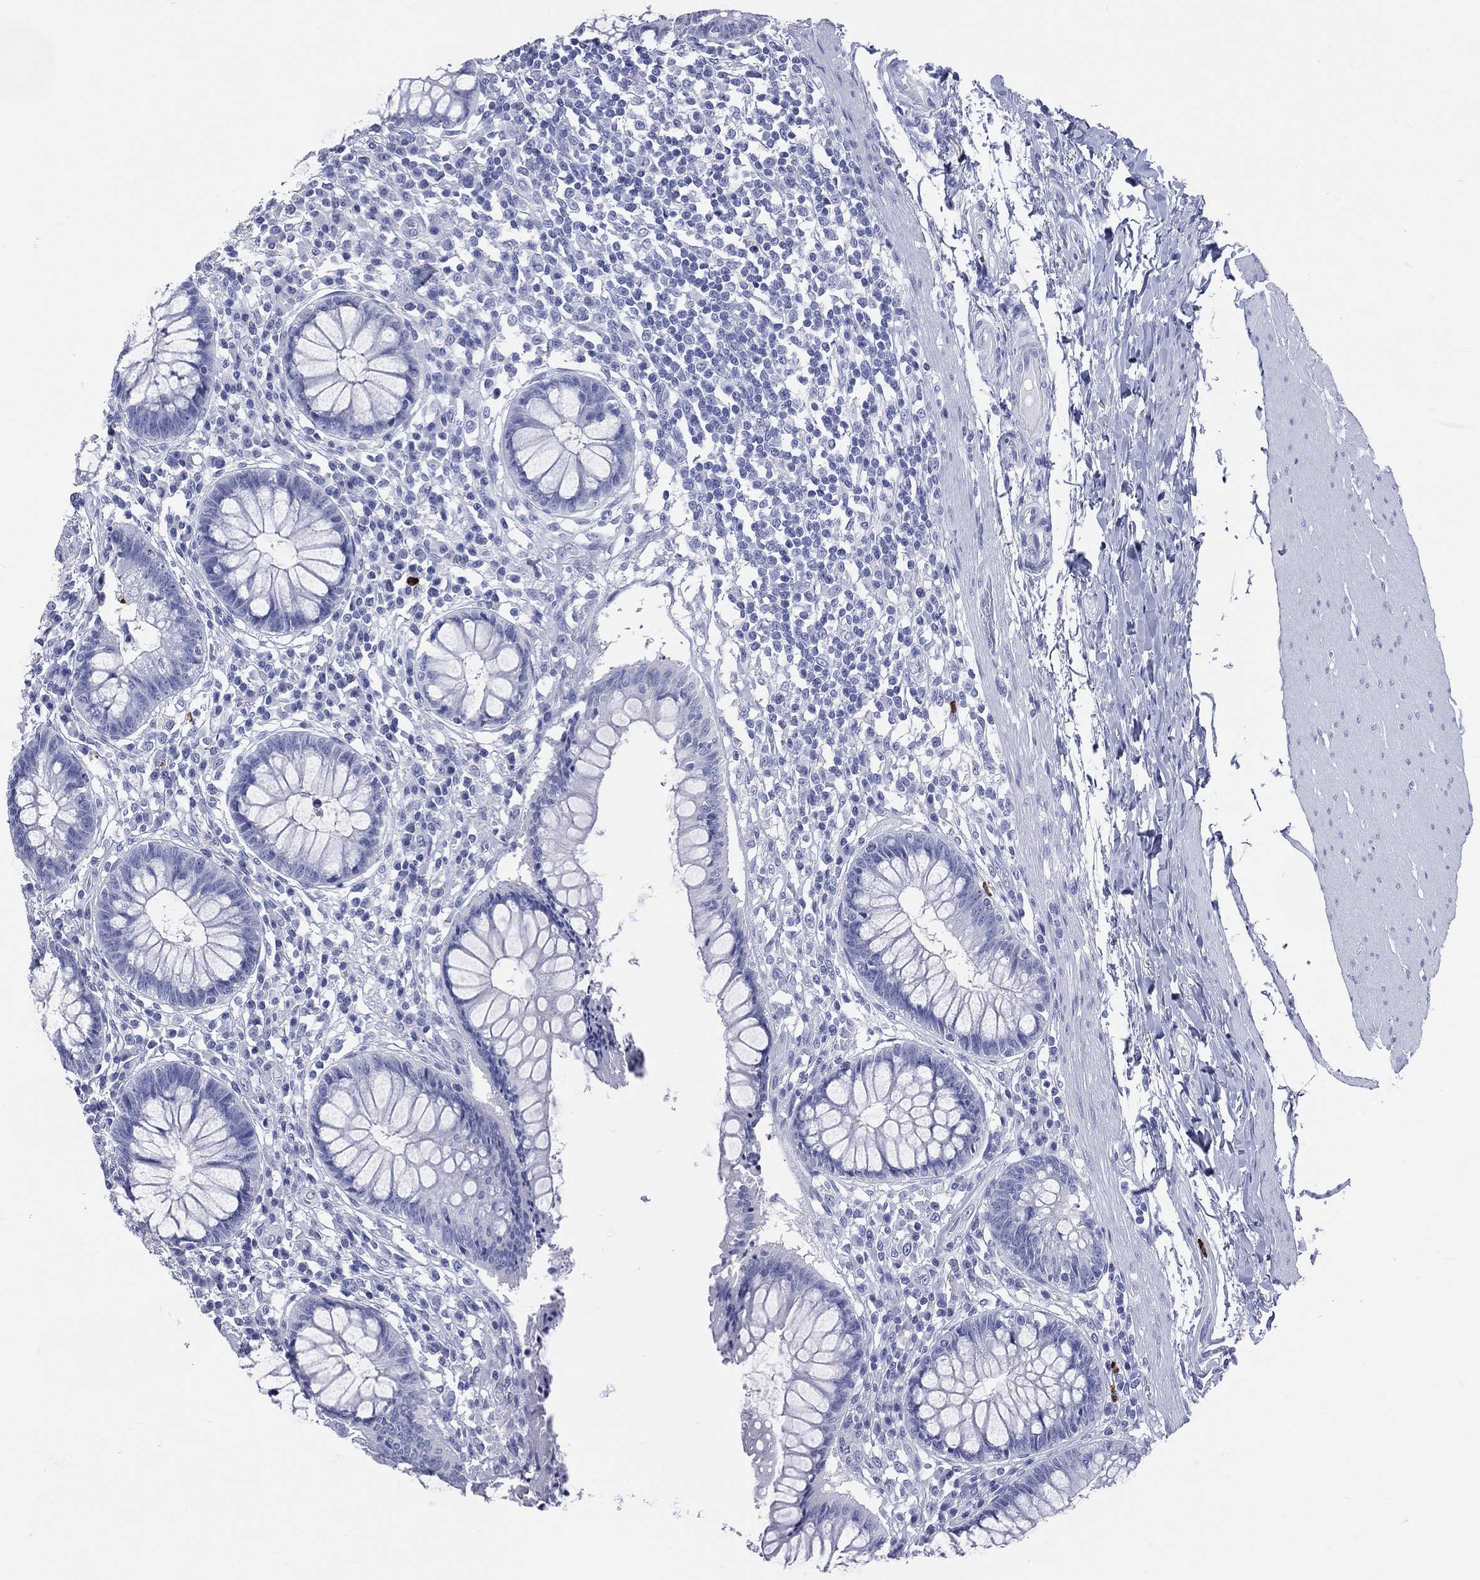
{"staining": {"intensity": "negative", "quantity": "none", "location": "none"}, "tissue": "rectum", "cell_type": "Glandular cells", "image_type": "normal", "snomed": [{"axis": "morphology", "description": "Normal tissue, NOS"}, {"axis": "topography", "description": "Rectum"}], "caption": "Glandular cells show no significant protein positivity in benign rectum.", "gene": "PGLYRP1", "patient": {"sex": "female", "age": 58}}